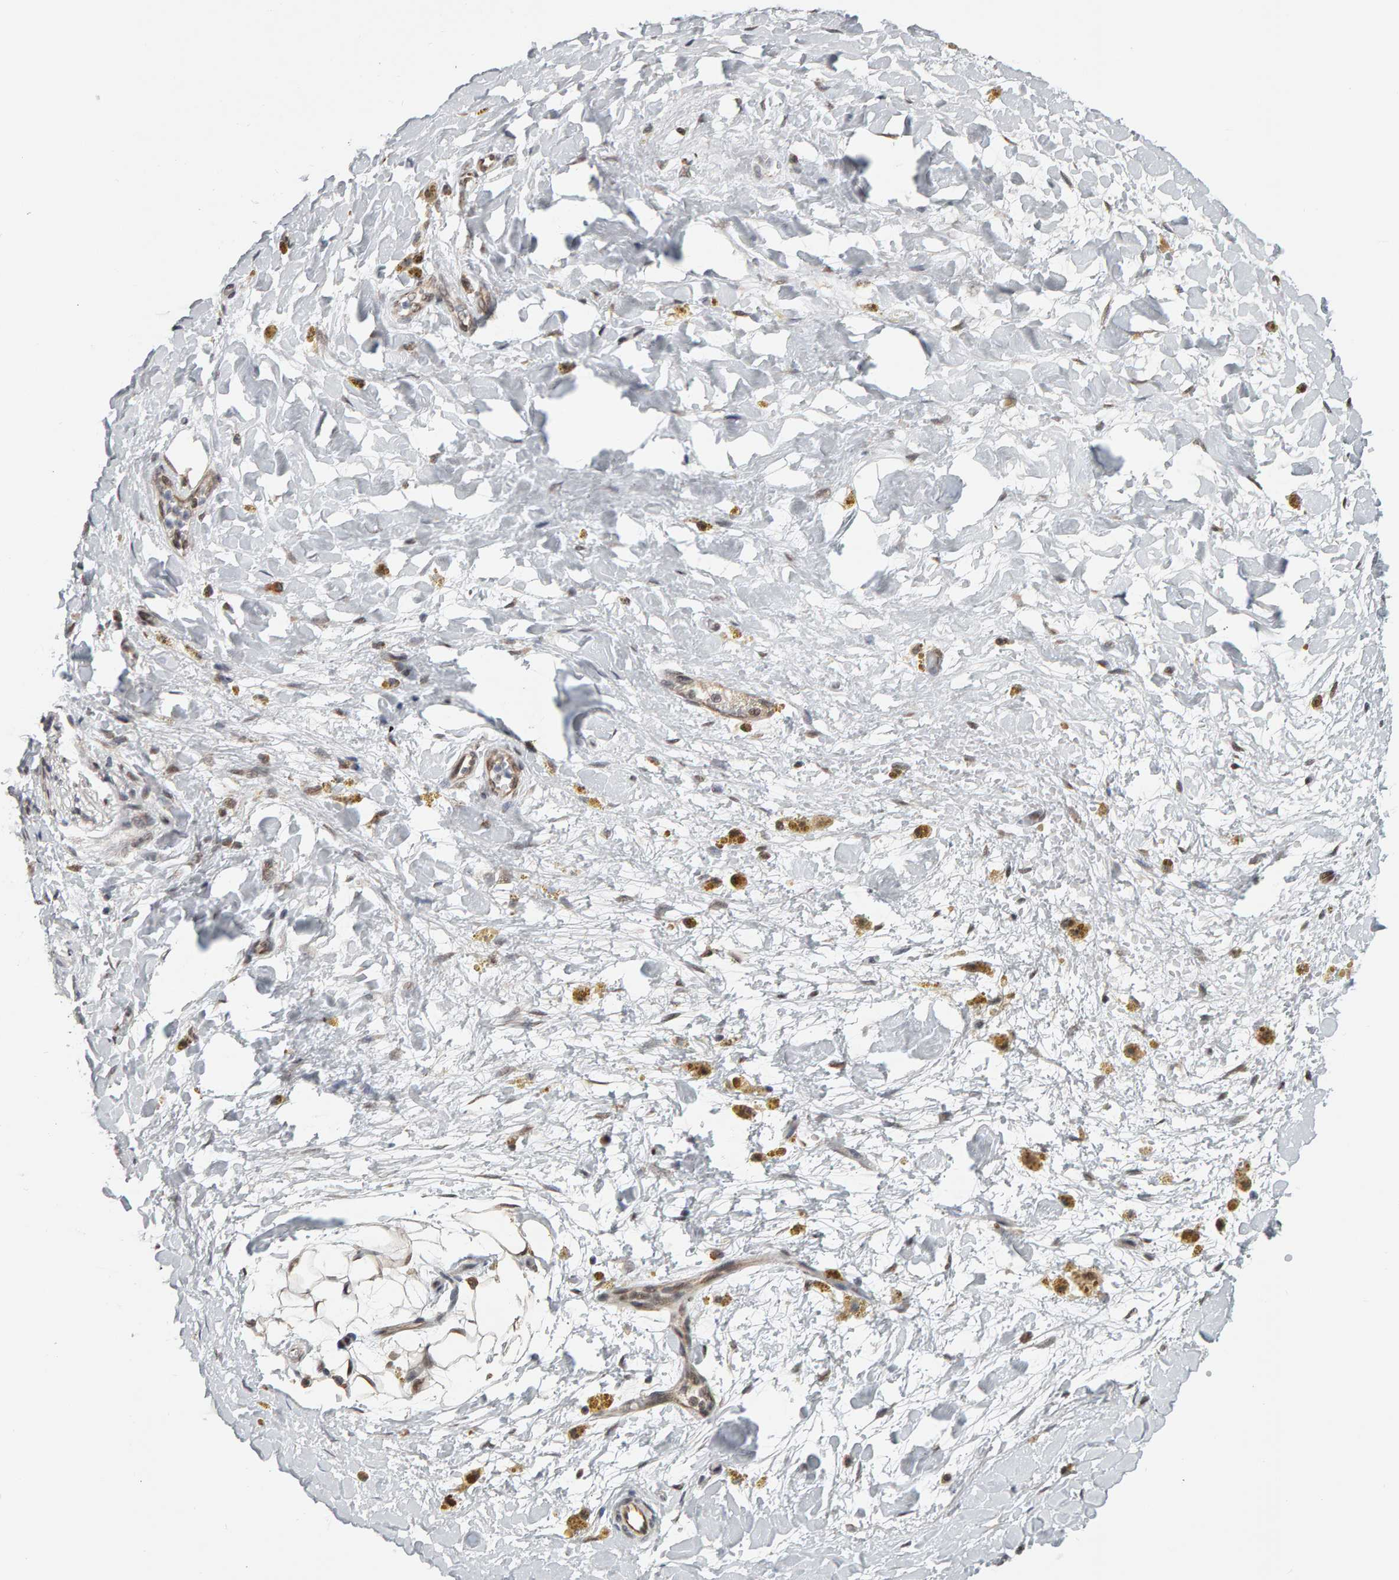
{"staining": {"intensity": "weak", "quantity": ">75%", "location": "nuclear"}, "tissue": "adipose tissue", "cell_type": "Adipocytes", "image_type": "normal", "snomed": [{"axis": "morphology", "description": "Normal tissue, NOS"}, {"axis": "topography", "description": "Kidney"}, {"axis": "topography", "description": "Peripheral nerve tissue"}], "caption": "The photomicrograph shows staining of normal adipose tissue, revealing weak nuclear protein expression (brown color) within adipocytes.", "gene": "ATF7IP", "patient": {"sex": "male", "age": 7}}